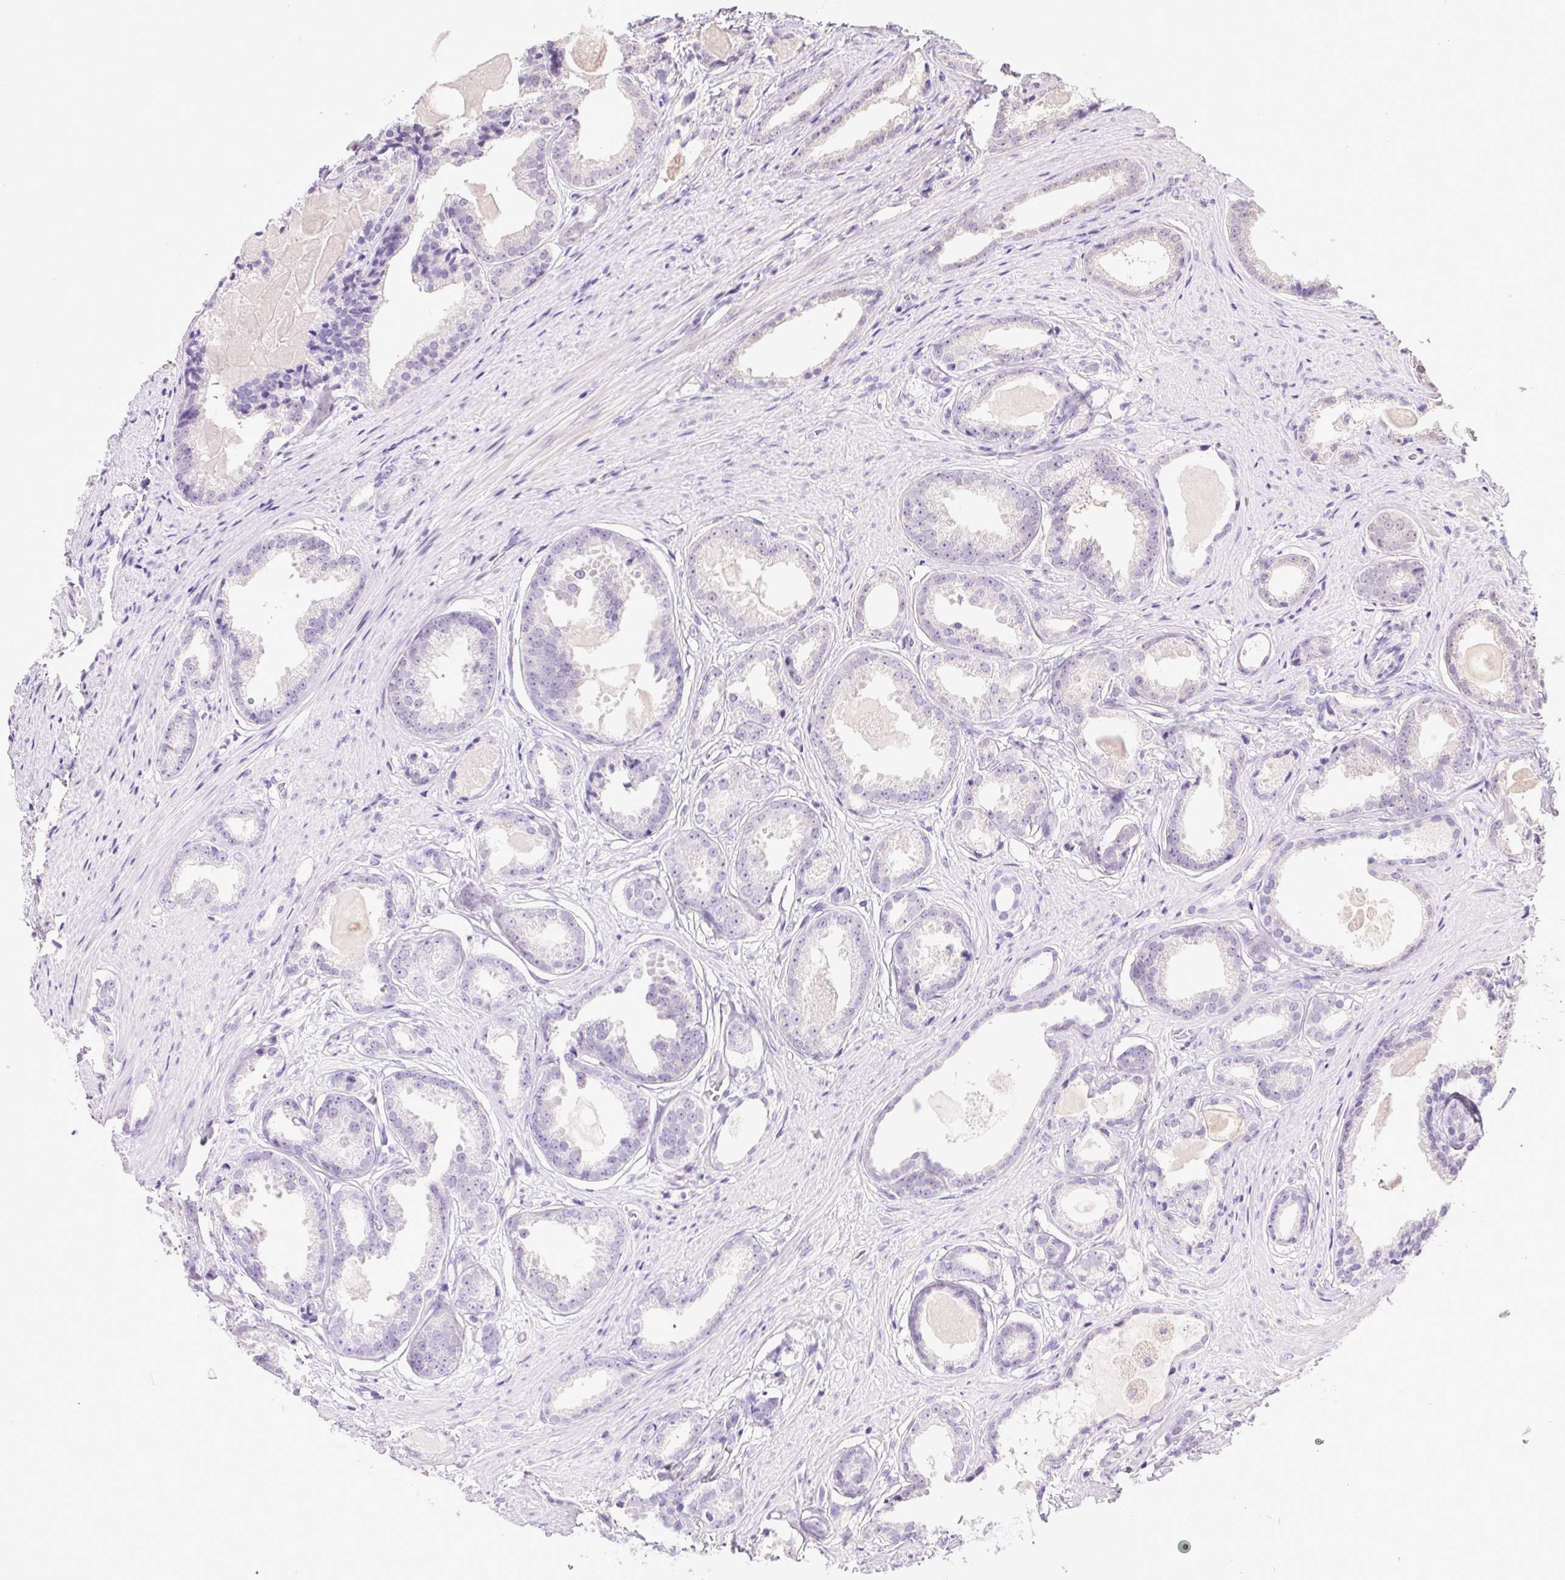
{"staining": {"intensity": "negative", "quantity": "none", "location": "none"}, "tissue": "prostate cancer", "cell_type": "Tumor cells", "image_type": "cancer", "snomed": [{"axis": "morphology", "description": "Adenocarcinoma, Low grade"}, {"axis": "topography", "description": "Prostate"}], "caption": "A high-resolution photomicrograph shows immunohistochemistry (IHC) staining of low-grade adenocarcinoma (prostate), which shows no significant staining in tumor cells.", "gene": "SYCE2", "patient": {"sex": "male", "age": 65}}